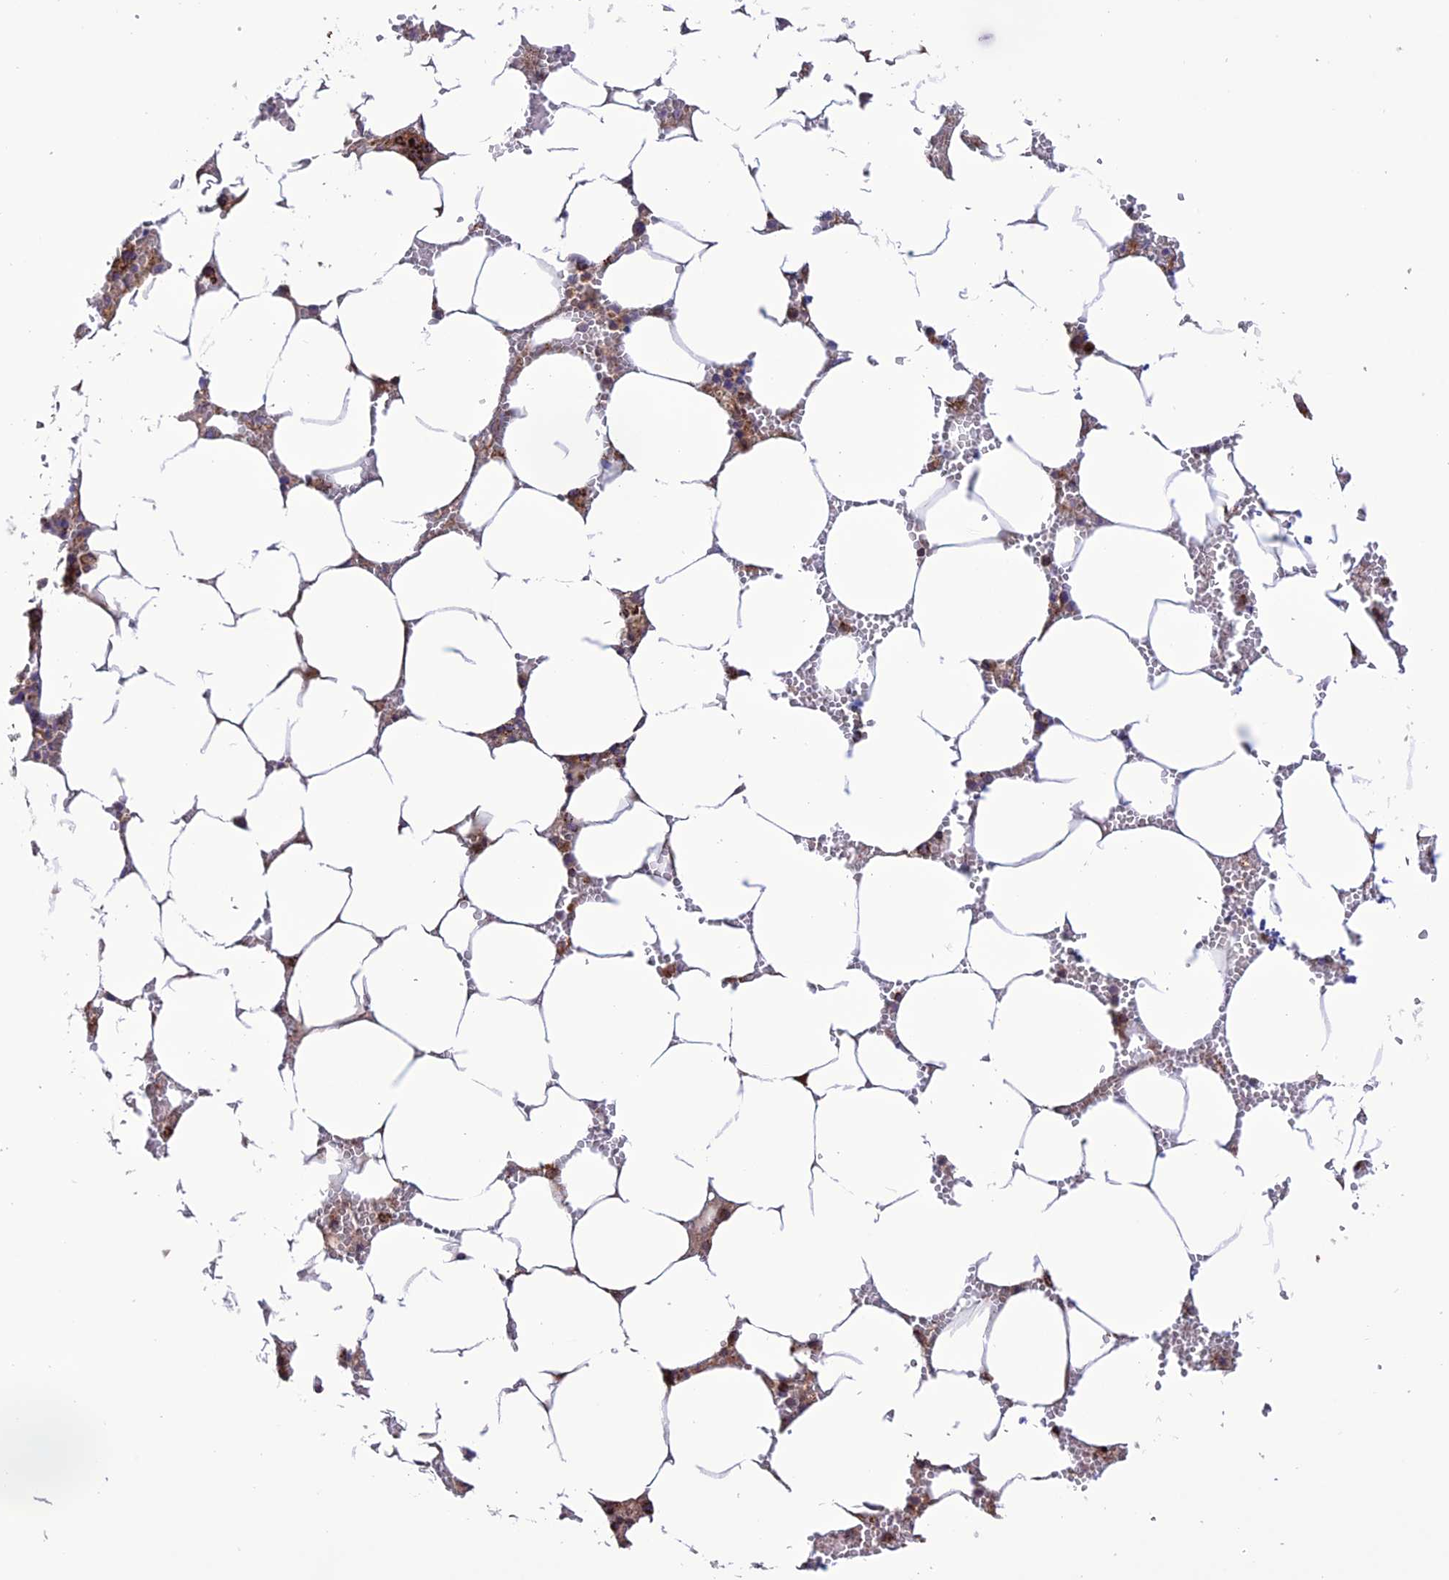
{"staining": {"intensity": "moderate", "quantity": "25%-75%", "location": "cytoplasmic/membranous"}, "tissue": "bone marrow", "cell_type": "Hematopoietic cells", "image_type": "normal", "snomed": [{"axis": "morphology", "description": "Normal tissue, NOS"}, {"axis": "topography", "description": "Bone marrow"}], "caption": "Immunohistochemistry (IHC) of benign bone marrow exhibits medium levels of moderate cytoplasmic/membranous staining in approximately 25%-75% of hematopoietic cells.", "gene": "MRPS9", "patient": {"sex": "male", "age": 70}}